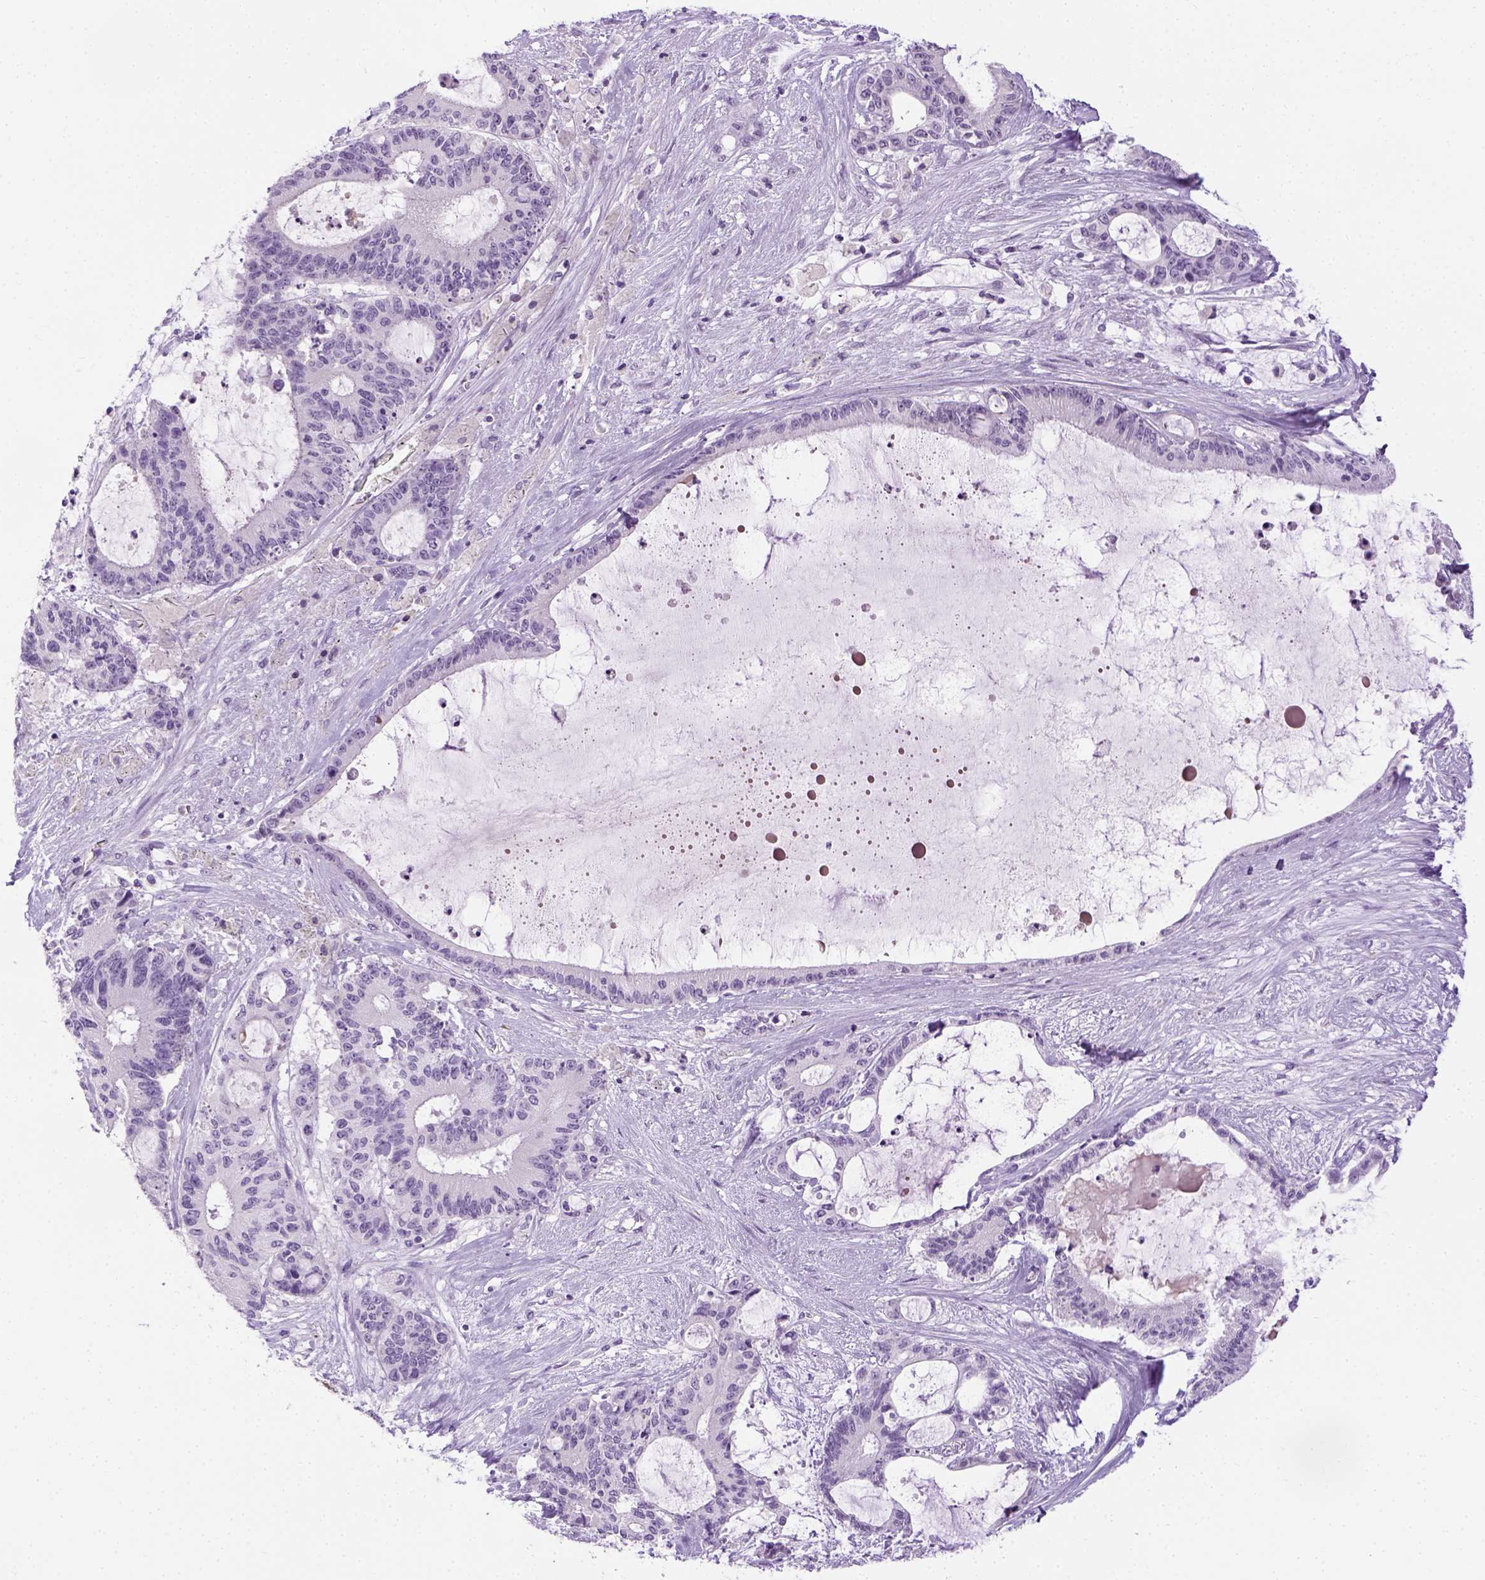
{"staining": {"intensity": "negative", "quantity": "none", "location": "none"}, "tissue": "liver cancer", "cell_type": "Tumor cells", "image_type": "cancer", "snomed": [{"axis": "morphology", "description": "Normal tissue, NOS"}, {"axis": "morphology", "description": "Cholangiocarcinoma"}, {"axis": "topography", "description": "Liver"}, {"axis": "topography", "description": "Peripheral nerve tissue"}], "caption": "Tumor cells show no significant protein positivity in cholangiocarcinoma (liver). Brightfield microscopy of immunohistochemistry stained with DAB (brown) and hematoxylin (blue), captured at high magnification.", "gene": "LGSN", "patient": {"sex": "female", "age": 73}}